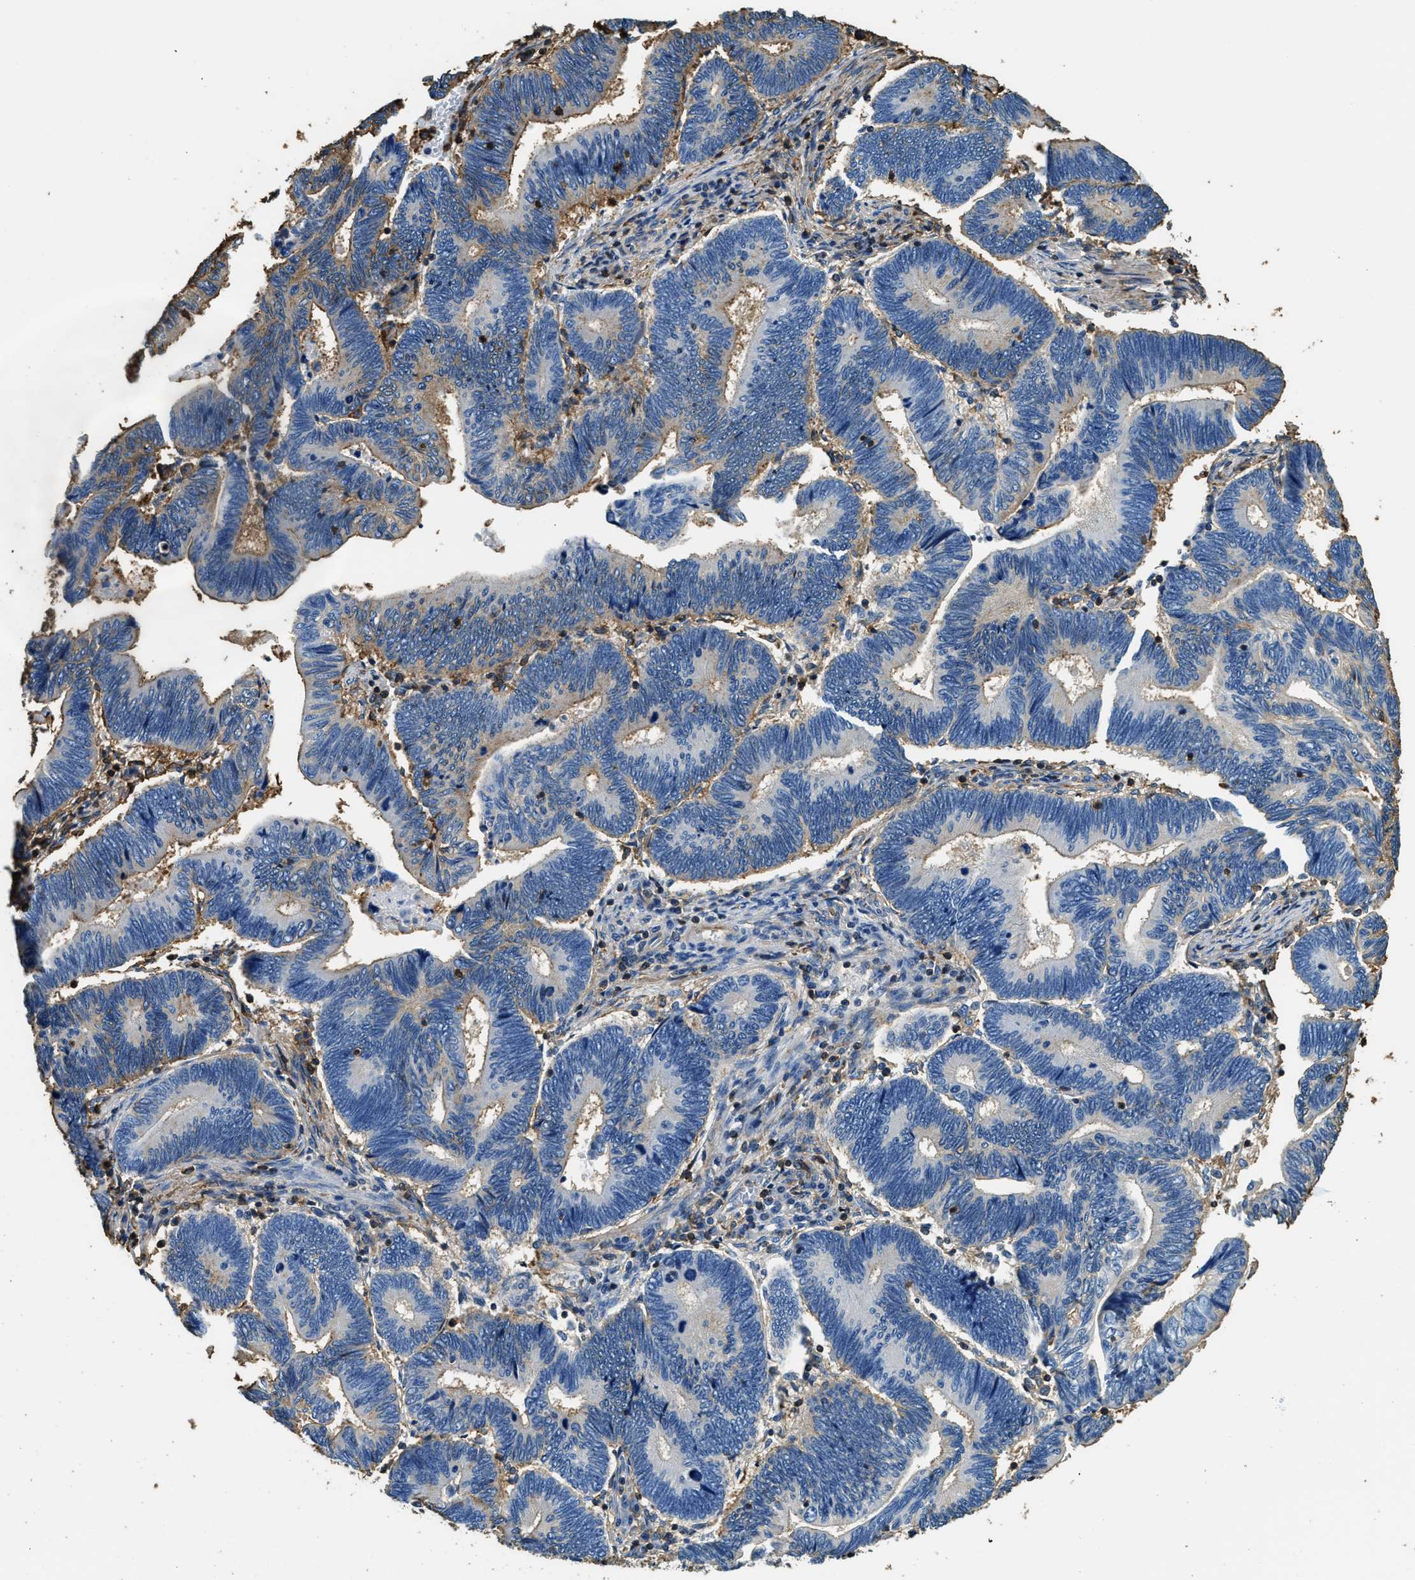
{"staining": {"intensity": "weak", "quantity": "25%-75%", "location": "cytoplasmic/membranous"}, "tissue": "pancreatic cancer", "cell_type": "Tumor cells", "image_type": "cancer", "snomed": [{"axis": "morphology", "description": "Adenocarcinoma, NOS"}, {"axis": "topography", "description": "Pancreas"}], "caption": "A histopathology image of pancreatic adenocarcinoma stained for a protein reveals weak cytoplasmic/membranous brown staining in tumor cells.", "gene": "ACCS", "patient": {"sex": "female", "age": 70}}